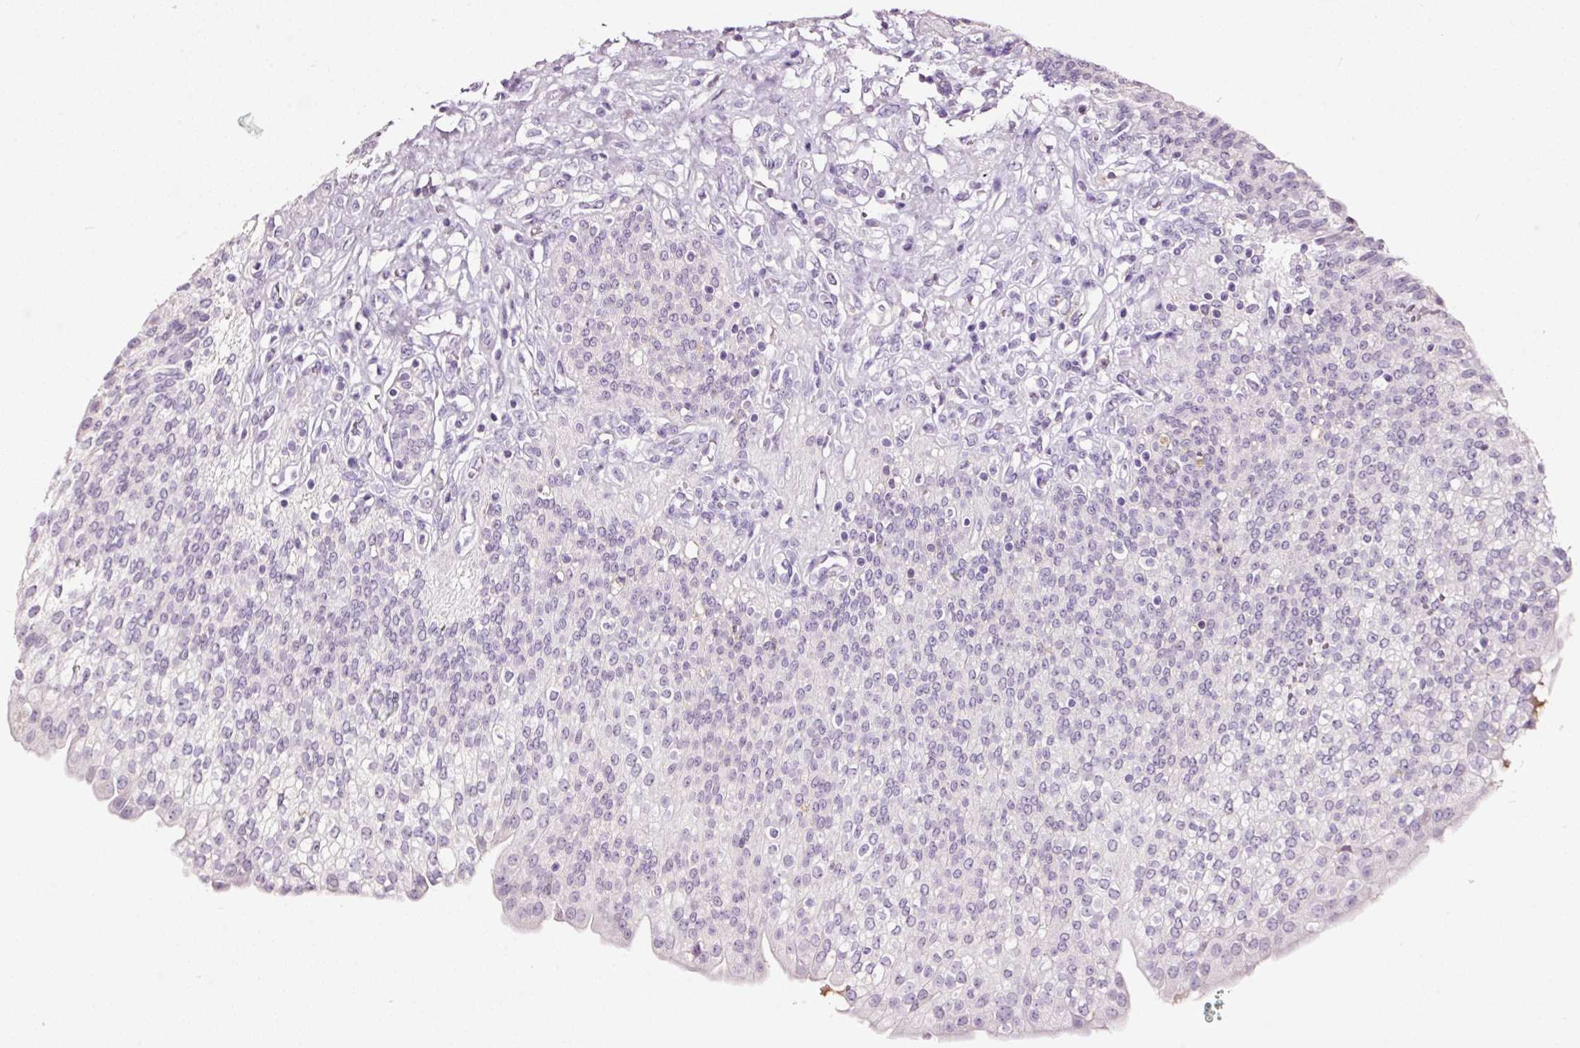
{"staining": {"intensity": "negative", "quantity": "none", "location": "none"}, "tissue": "urothelial cancer", "cell_type": "Tumor cells", "image_type": "cancer", "snomed": [{"axis": "morphology", "description": "Urothelial carcinoma, High grade"}, {"axis": "topography", "description": "Urinary bladder"}], "caption": "A micrograph of urothelial cancer stained for a protein demonstrates no brown staining in tumor cells.", "gene": "LAMP3", "patient": {"sex": "female", "age": 79}}